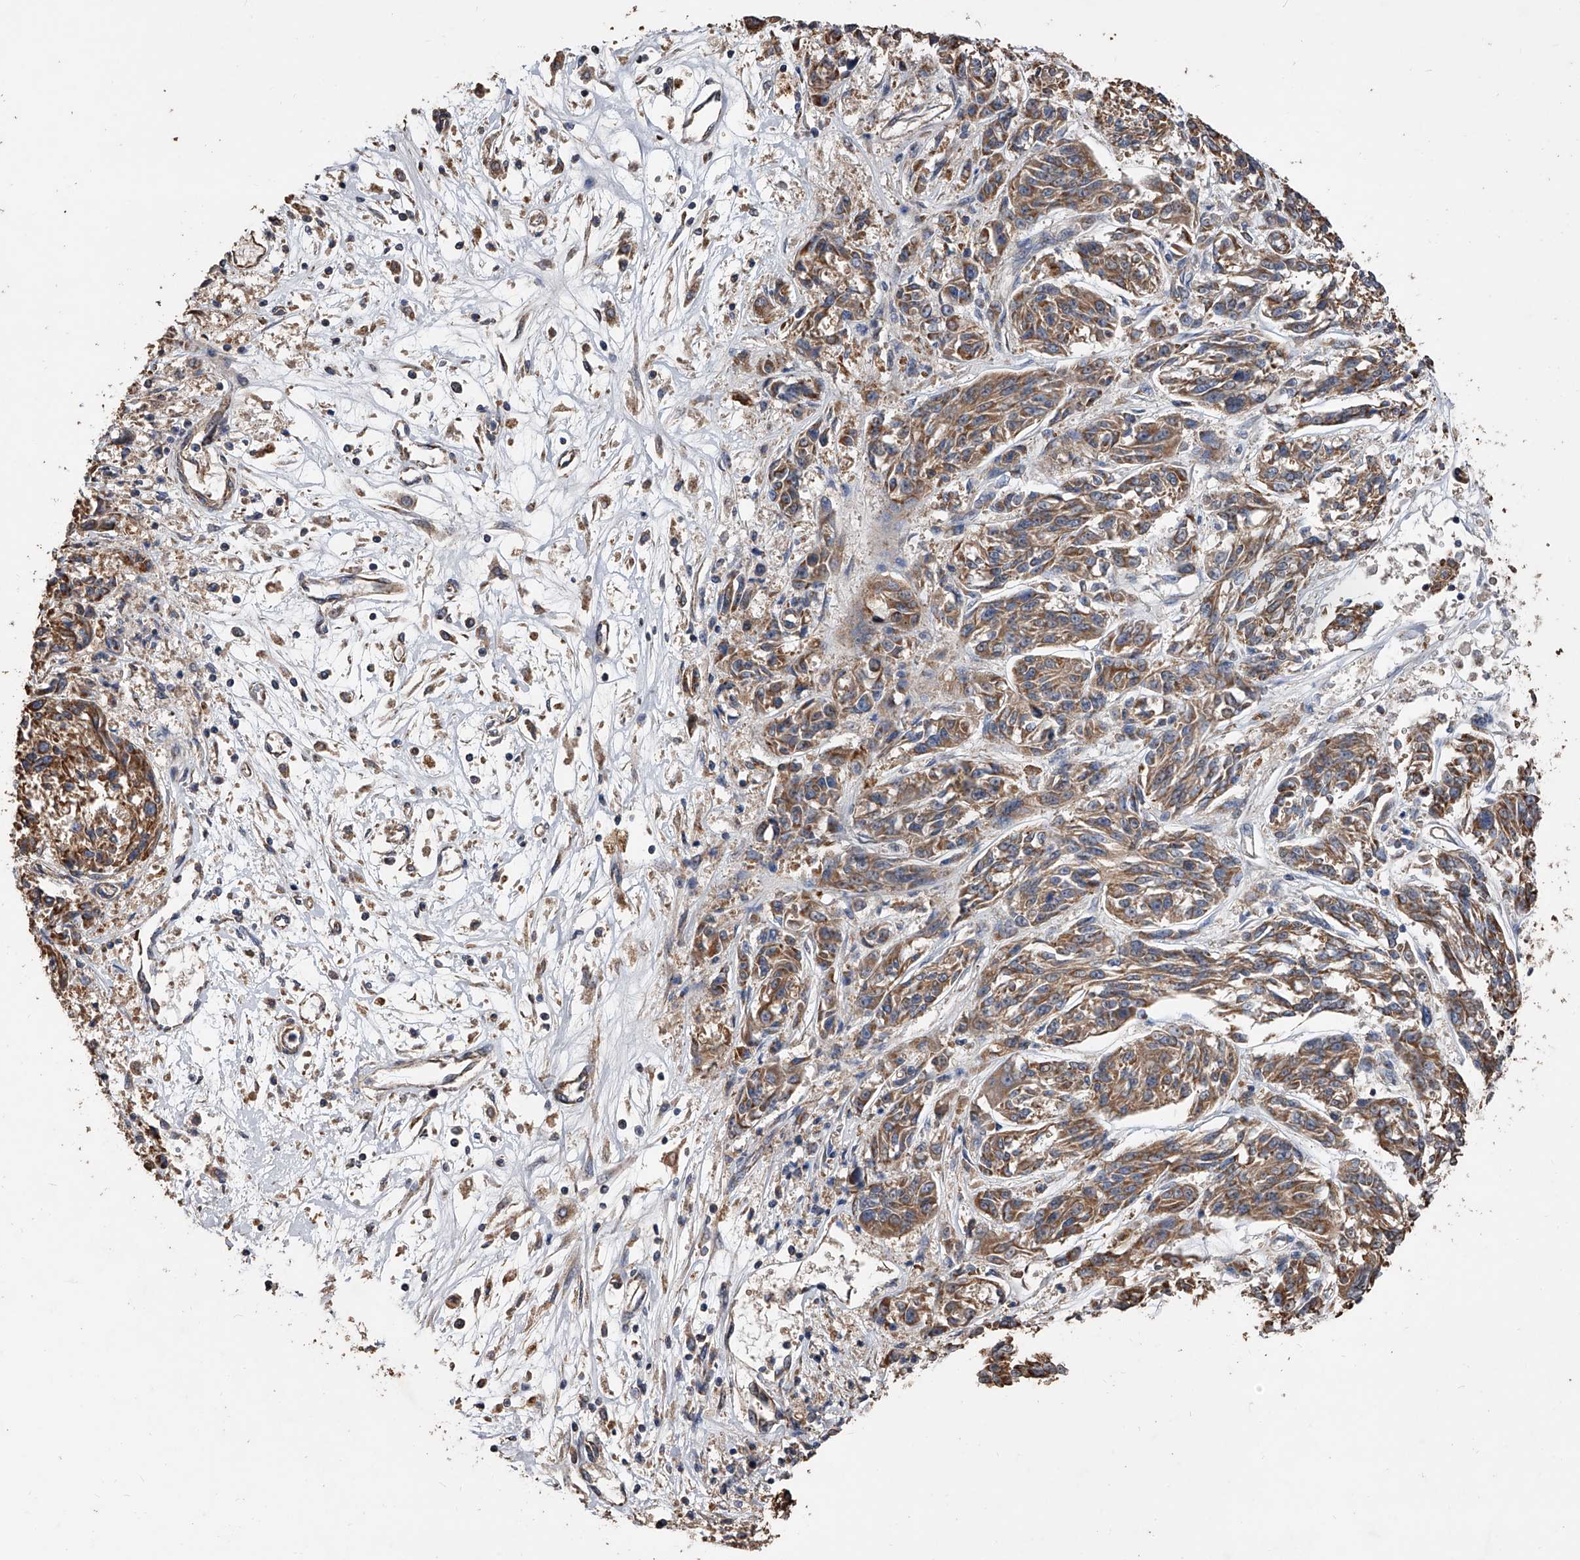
{"staining": {"intensity": "moderate", "quantity": ">75%", "location": "cytoplasmic/membranous"}, "tissue": "melanoma", "cell_type": "Tumor cells", "image_type": "cancer", "snomed": [{"axis": "morphology", "description": "Malignant melanoma, NOS"}, {"axis": "topography", "description": "Skin"}], "caption": "Protein expression analysis of malignant melanoma exhibits moderate cytoplasmic/membranous expression in approximately >75% of tumor cells. The staining was performed using DAB, with brown indicating positive protein expression. Nuclei are stained blue with hematoxylin.", "gene": "LTV1", "patient": {"sex": "male", "age": 53}}